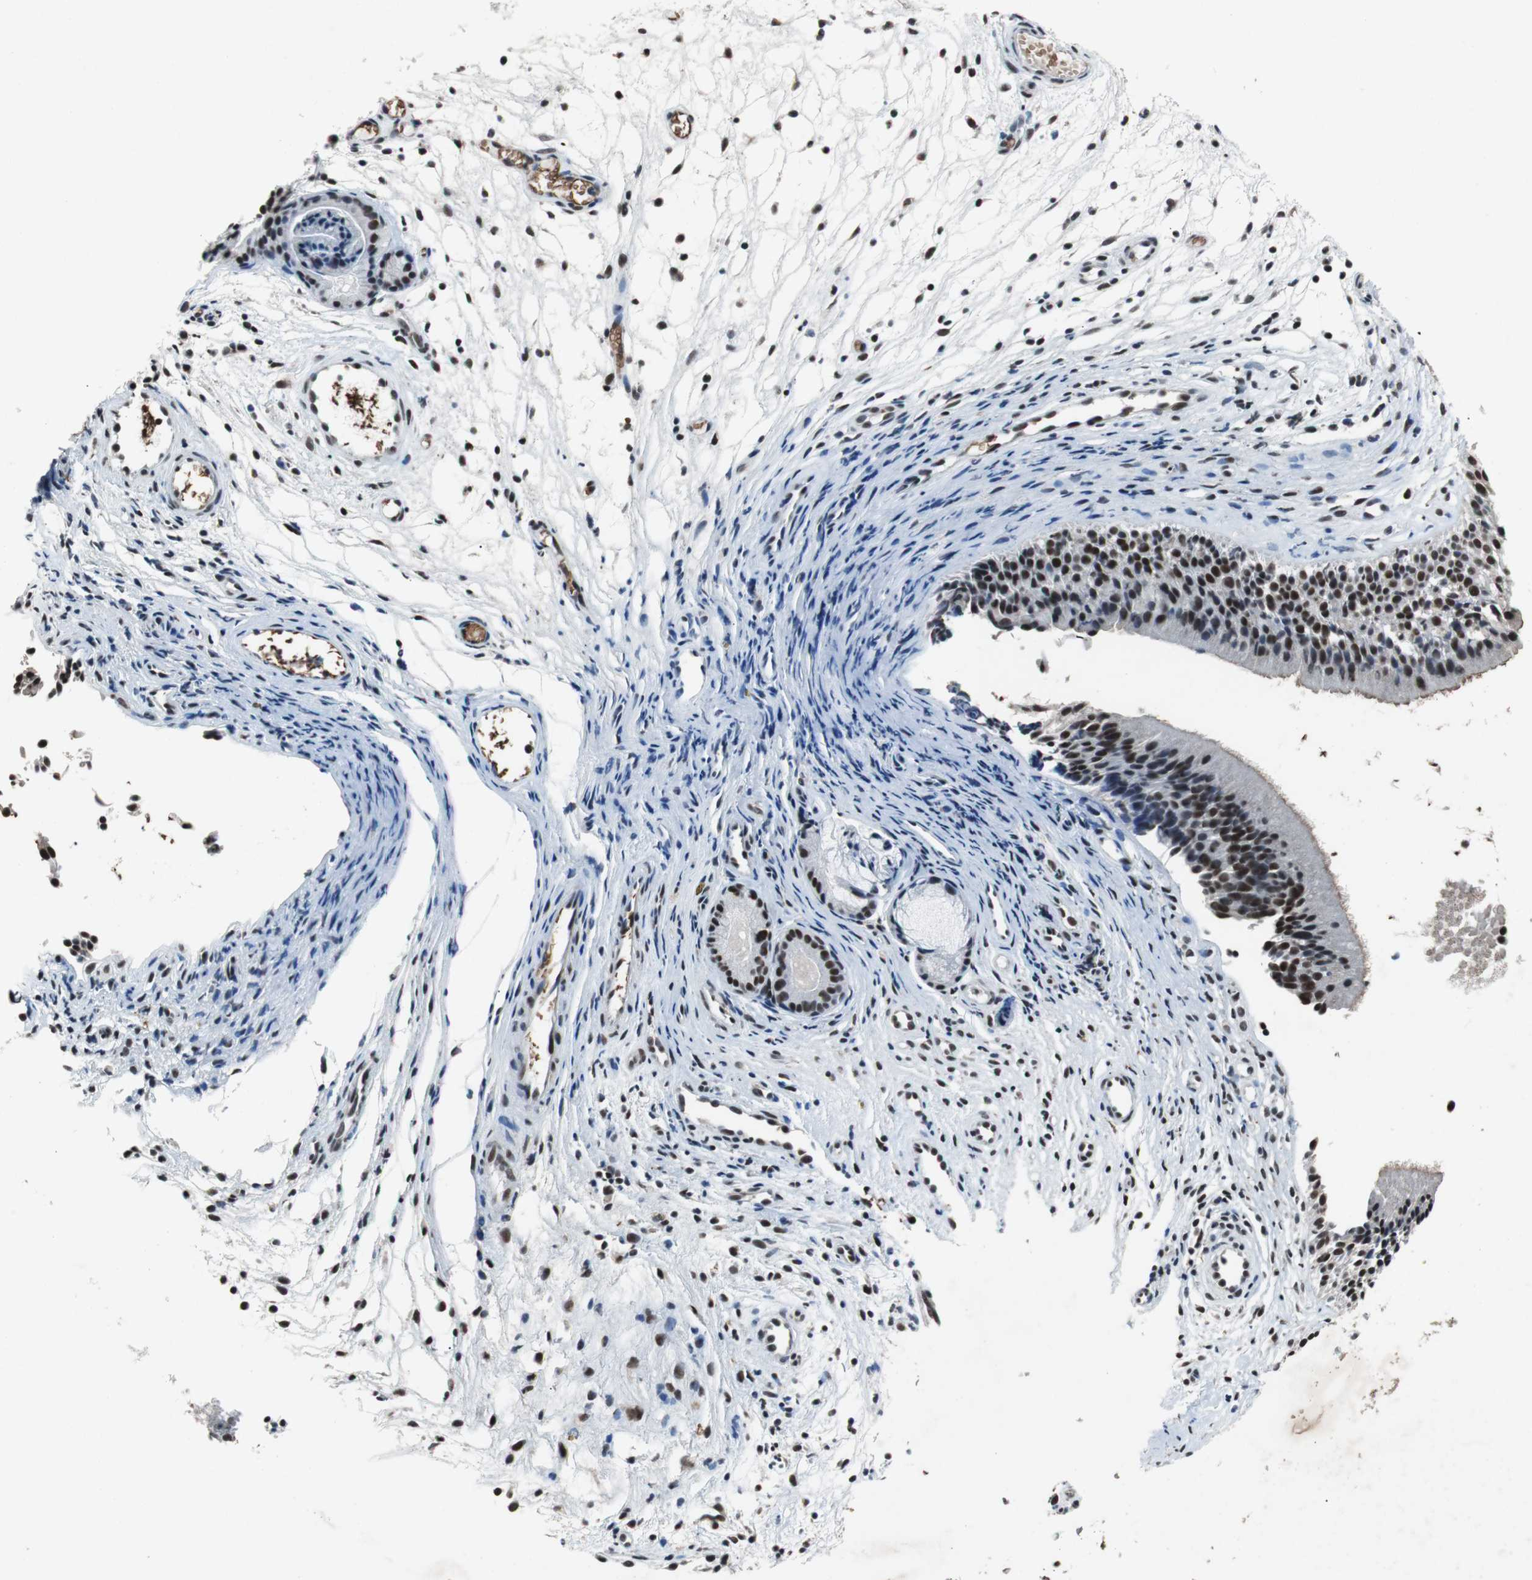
{"staining": {"intensity": "strong", "quantity": ">75%", "location": "nuclear"}, "tissue": "nasopharynx", "cell_type": "Respiratory epithelial cells", "image_type": "normal", "snomed": [{"axis": "morphology", "description": "Normal tissue, NOS"}, {"axis": "topography", "description": "Nasopharynx"}], "caption": "Nasopharynx stained with IHC demonstrates strong nuclear positivity in about >75% of respiratory epithelial cells. (DAB = brown stain, brightfield microscopy at high magnification).", "gene": "USP28", "patient": {"sex": "female", "age": 54}}